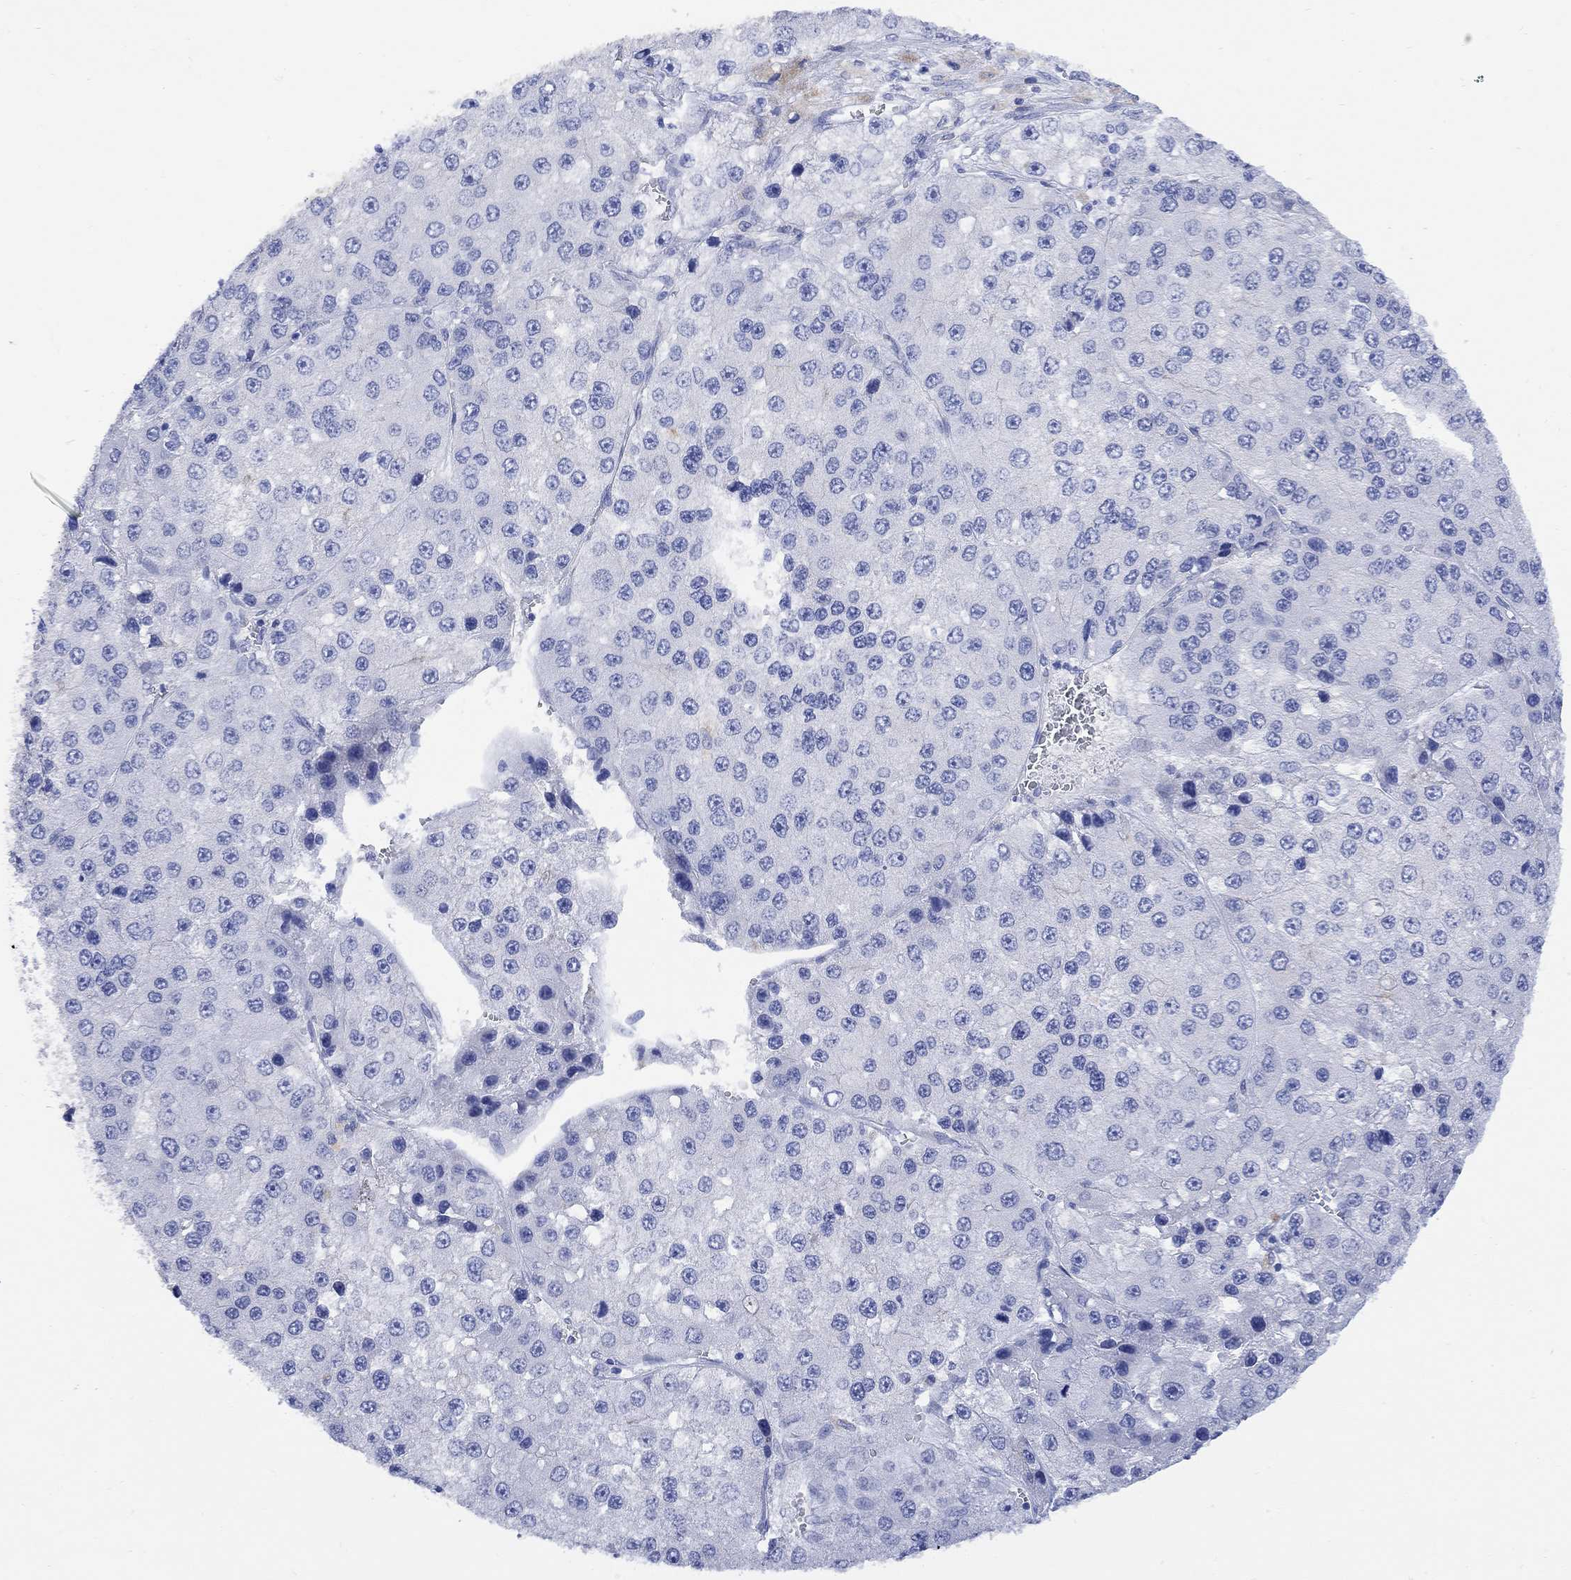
{"staining": {"intensity": "negative", "quantity": "none", "location": "none"}, "tissue": "liver cancer", "cell_type": "Tumor cells", "image_type": "cancer", "snomed": [{"axis": "morphology", "description": "Carcinoma, Hepatocellular, NOS"}, {"axis": "topography", "description": "Liver"}], "caption": "Immunohistochemistry micrograph of neoplastic tissue: liver cancer (hepatocellular carcinoma) stained with DAB demonstrates no significant protein positivity in tumor cells. (Immunohistochemistry (ihc), brightfield microscopy, high magnification).", "gene": "MYL1", "patient": {"sex": "female", "age": 73}}